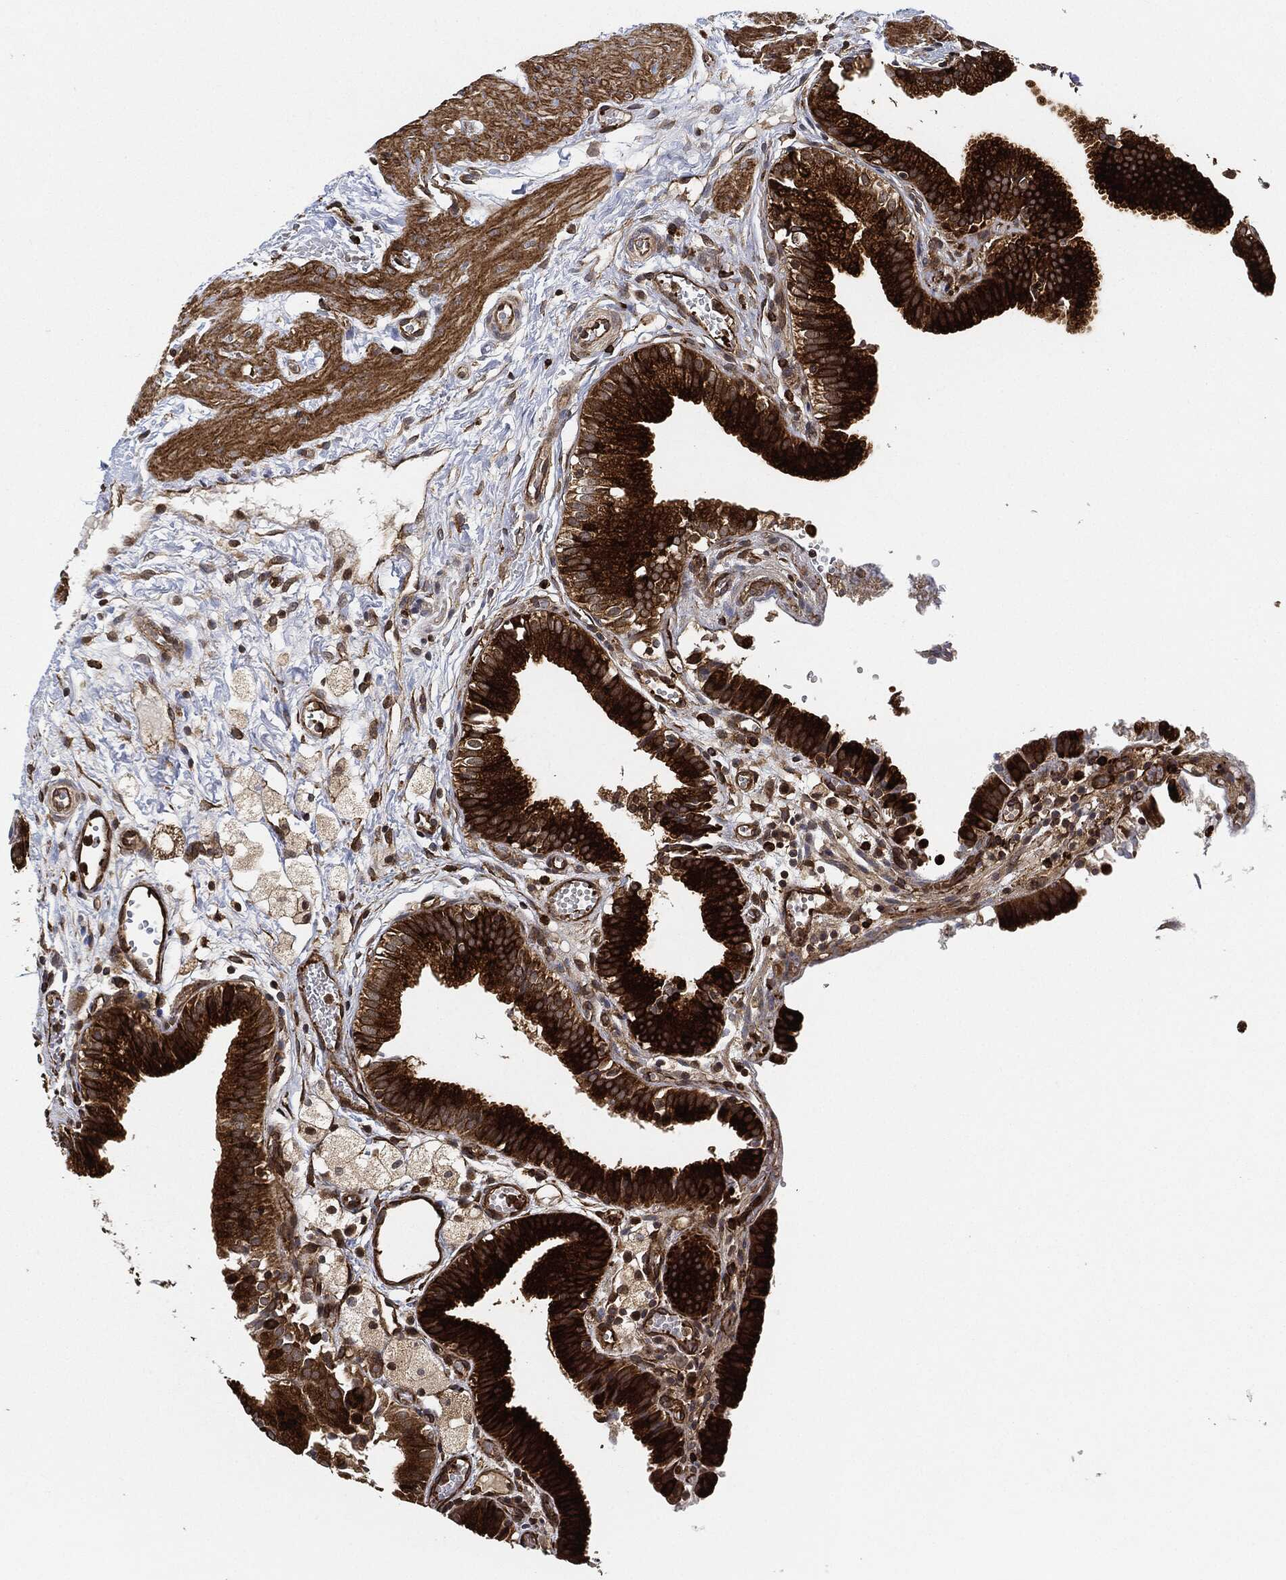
{"staining": {"intensity": "strong", "quantity": ">75%", "location": "cytoplasmic/membranous"}, "tissue": "gallbladder", "cell_type": "Glandular cells", "image_type": "normal", "snomed": [{"axis": "morphology", "description": "Normal tissue, NOS"}, {"axis": "topography", "description": "Gallbladder"}], "caption": "This image demonstrates immunohistochemistry (IHC) staining of unremarkable gallbladder, with high strong cytoplasmic/membranous expression in approximately >75% of glandular cells.", "gene": "MAP3K3", "patient": {"sex": "female", "age": 24}}